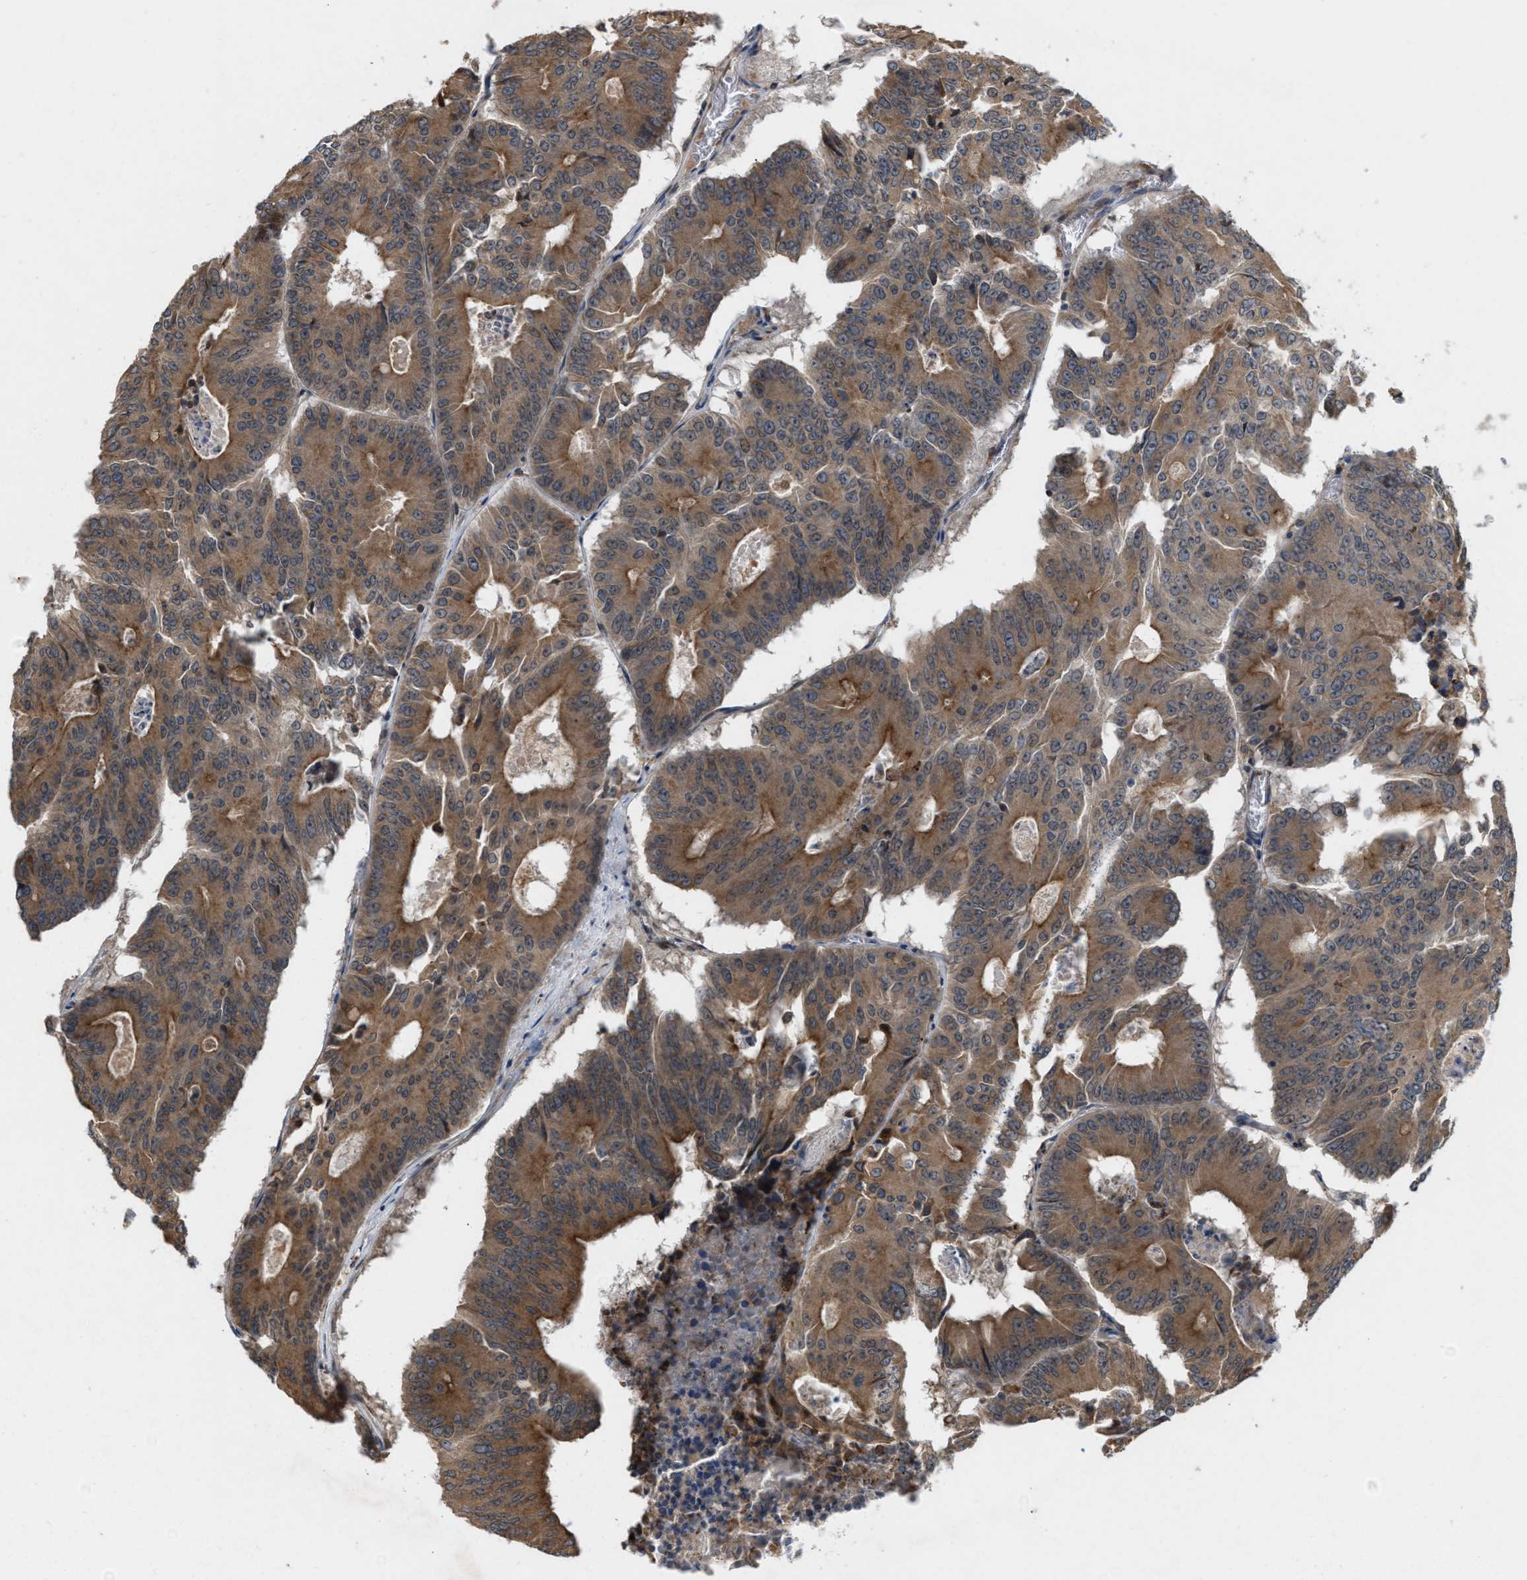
{"staining": {"intensity": "moderate", "quantity": ">75%", "location": "cytoplasmic/membranous"}, "tissue": "colorectal cancer", "cell_type": "Tumor cells", "image_type": "cancer", "snomed": [{"axis": "morphology", "description": "Adenocarcinoma, NOS"}, {"axis": "topography", "description": "Colon"}], "caption": "Colorectal cancer stained for a protein (brown) displays moderate cytoplasmic/membranous positive expression in approximately >75% of tumor cells.", "gene": "MFSD6", "patient": {"sex": "male", "age": 87}}